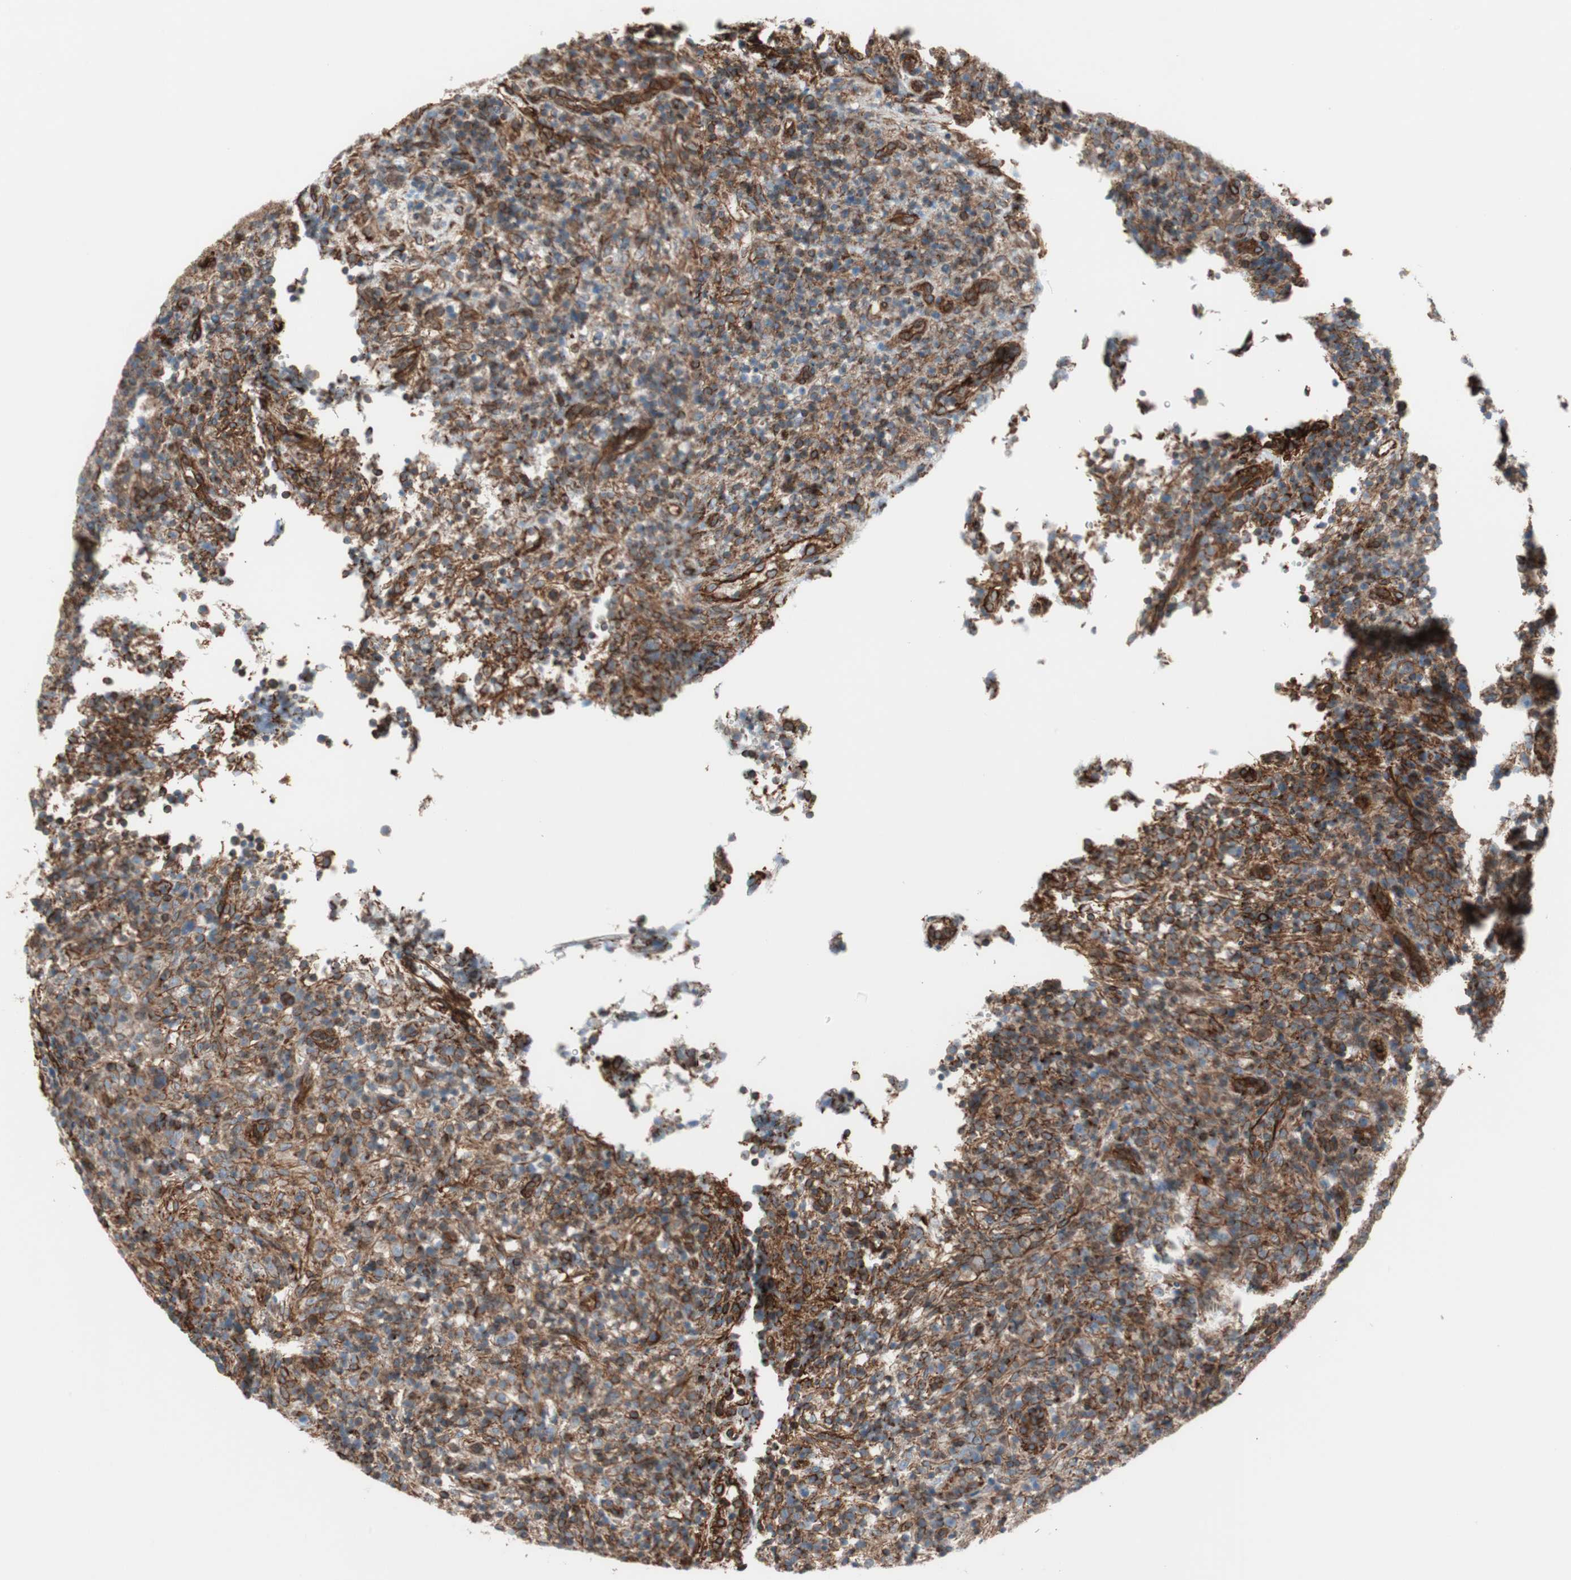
{"staining": {"intensity": "moderate", "quantity": ">75%", "location": "cytoplasmic/membranous"}, "tissue": "lymphoma", "cell_type": "Tumor cells", "image_type": "cancer", "snomed": [{"axis": "morphology", "description": "Malignant lymphoma, non-Hodgkin's type, High grade"}, {"axis": "topography", "description": "Lymph node"}], "caption": "This histopathology image demonstrates lymphoma stained with IHC to label a protein in brown. The cytoplasmic/membranous of tumor cells show moderate positivity for the protein. Nuclei are counter-stained blue.", "gene": "TCTA", "patient": {"sex": "female", "age": 76}}